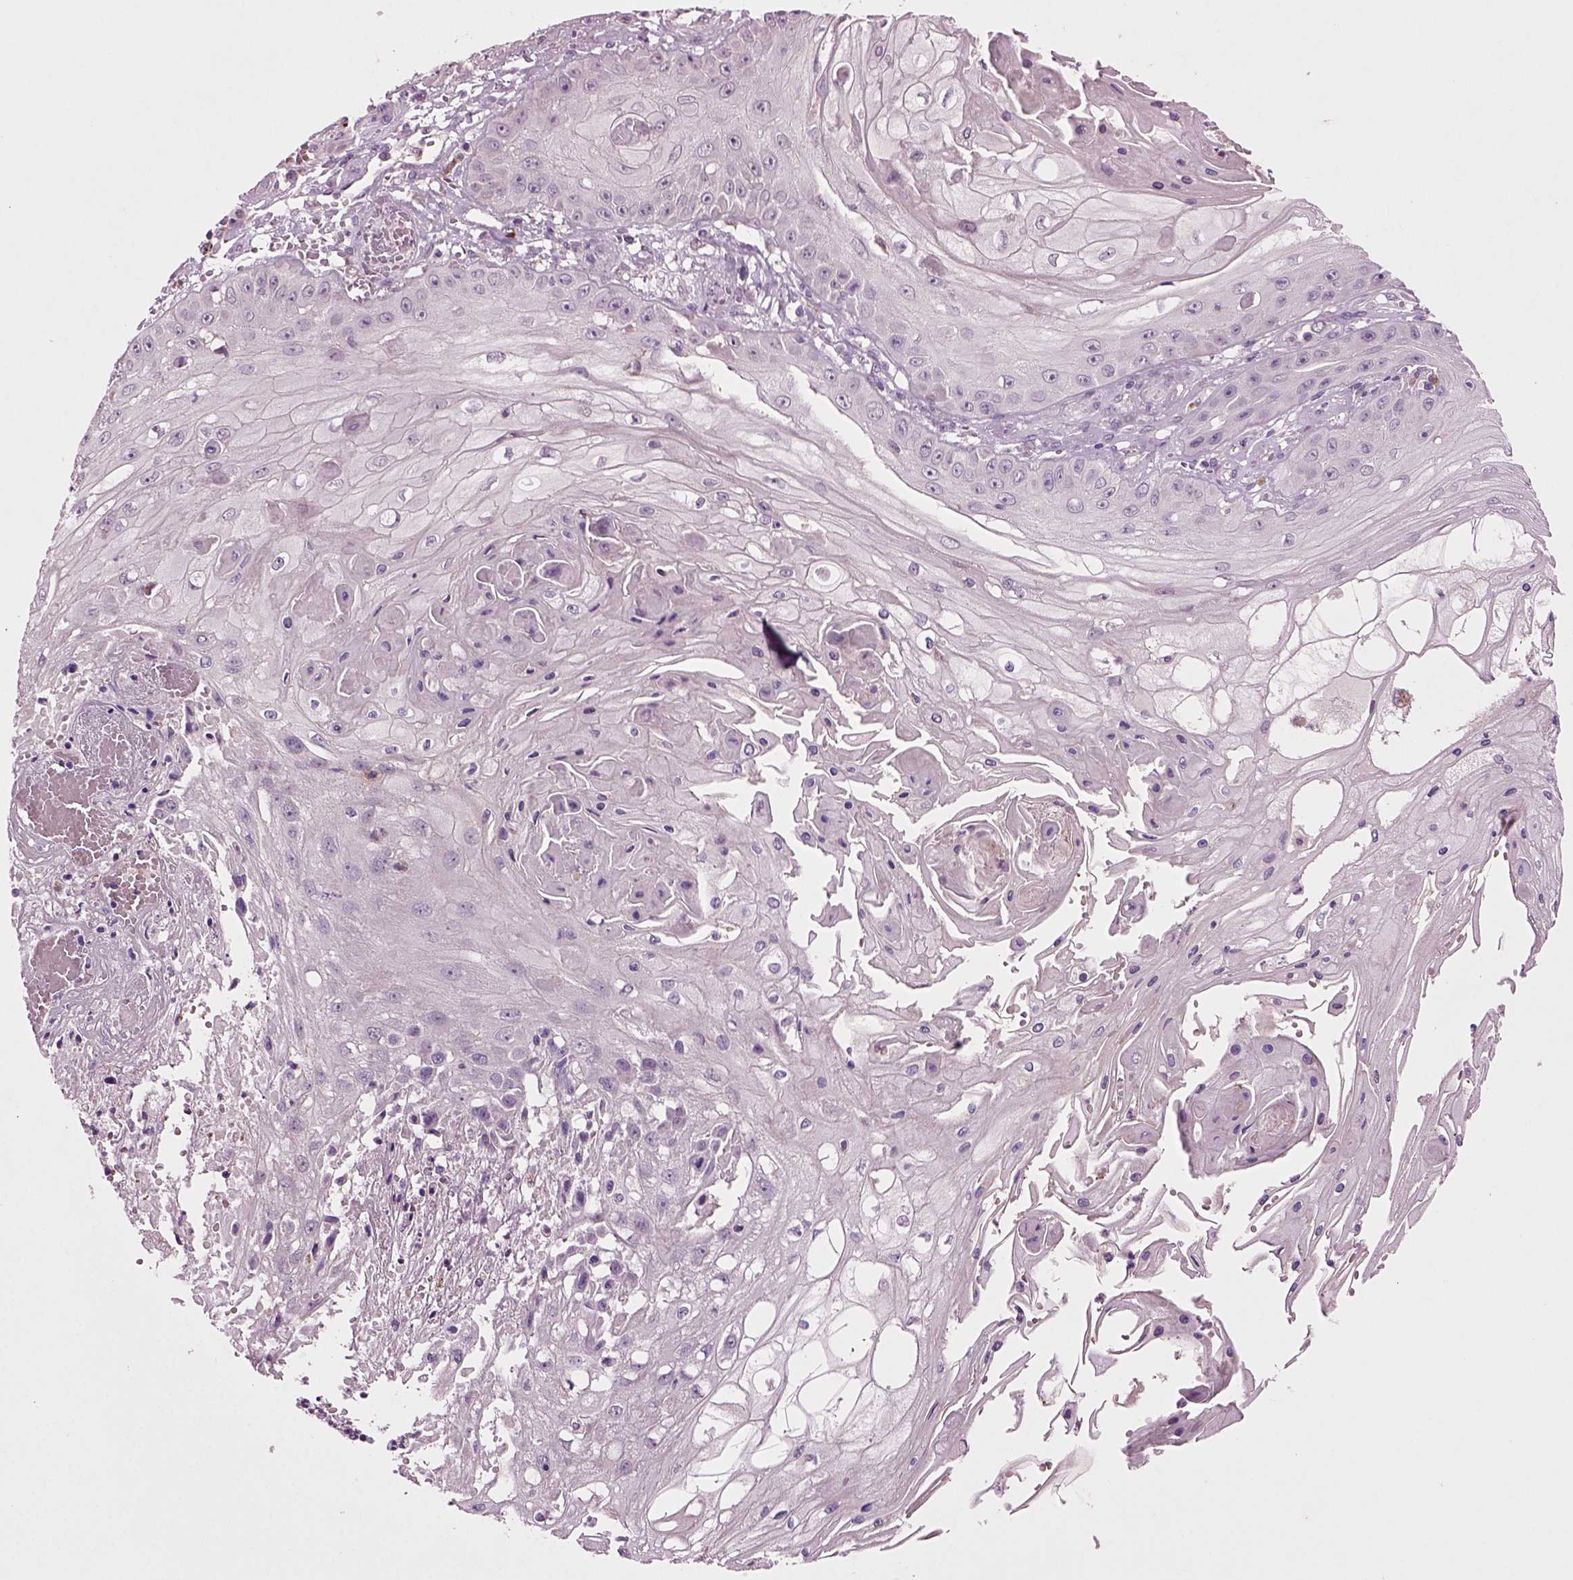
{"staining": {"intensity": "negative", "quantity": "none", "location": "none"}, "tissue": "skin cancer", "cell_type": "Tumor cells", "image_type": "cancer", "snomed": [{"axis": "morphology", "description": "Squamous cell carcinoma, NOS"}, {"axis": "topography", "description": "Skin"}], "caption": "This is an immunohistochemistry (IHC) photomicrograph of human skin cancer (squamous cell carcinoma). There is no expression in tumor cells.", "gene": "SLC17A6", "patient": {"sex": "male", "age": 70}}